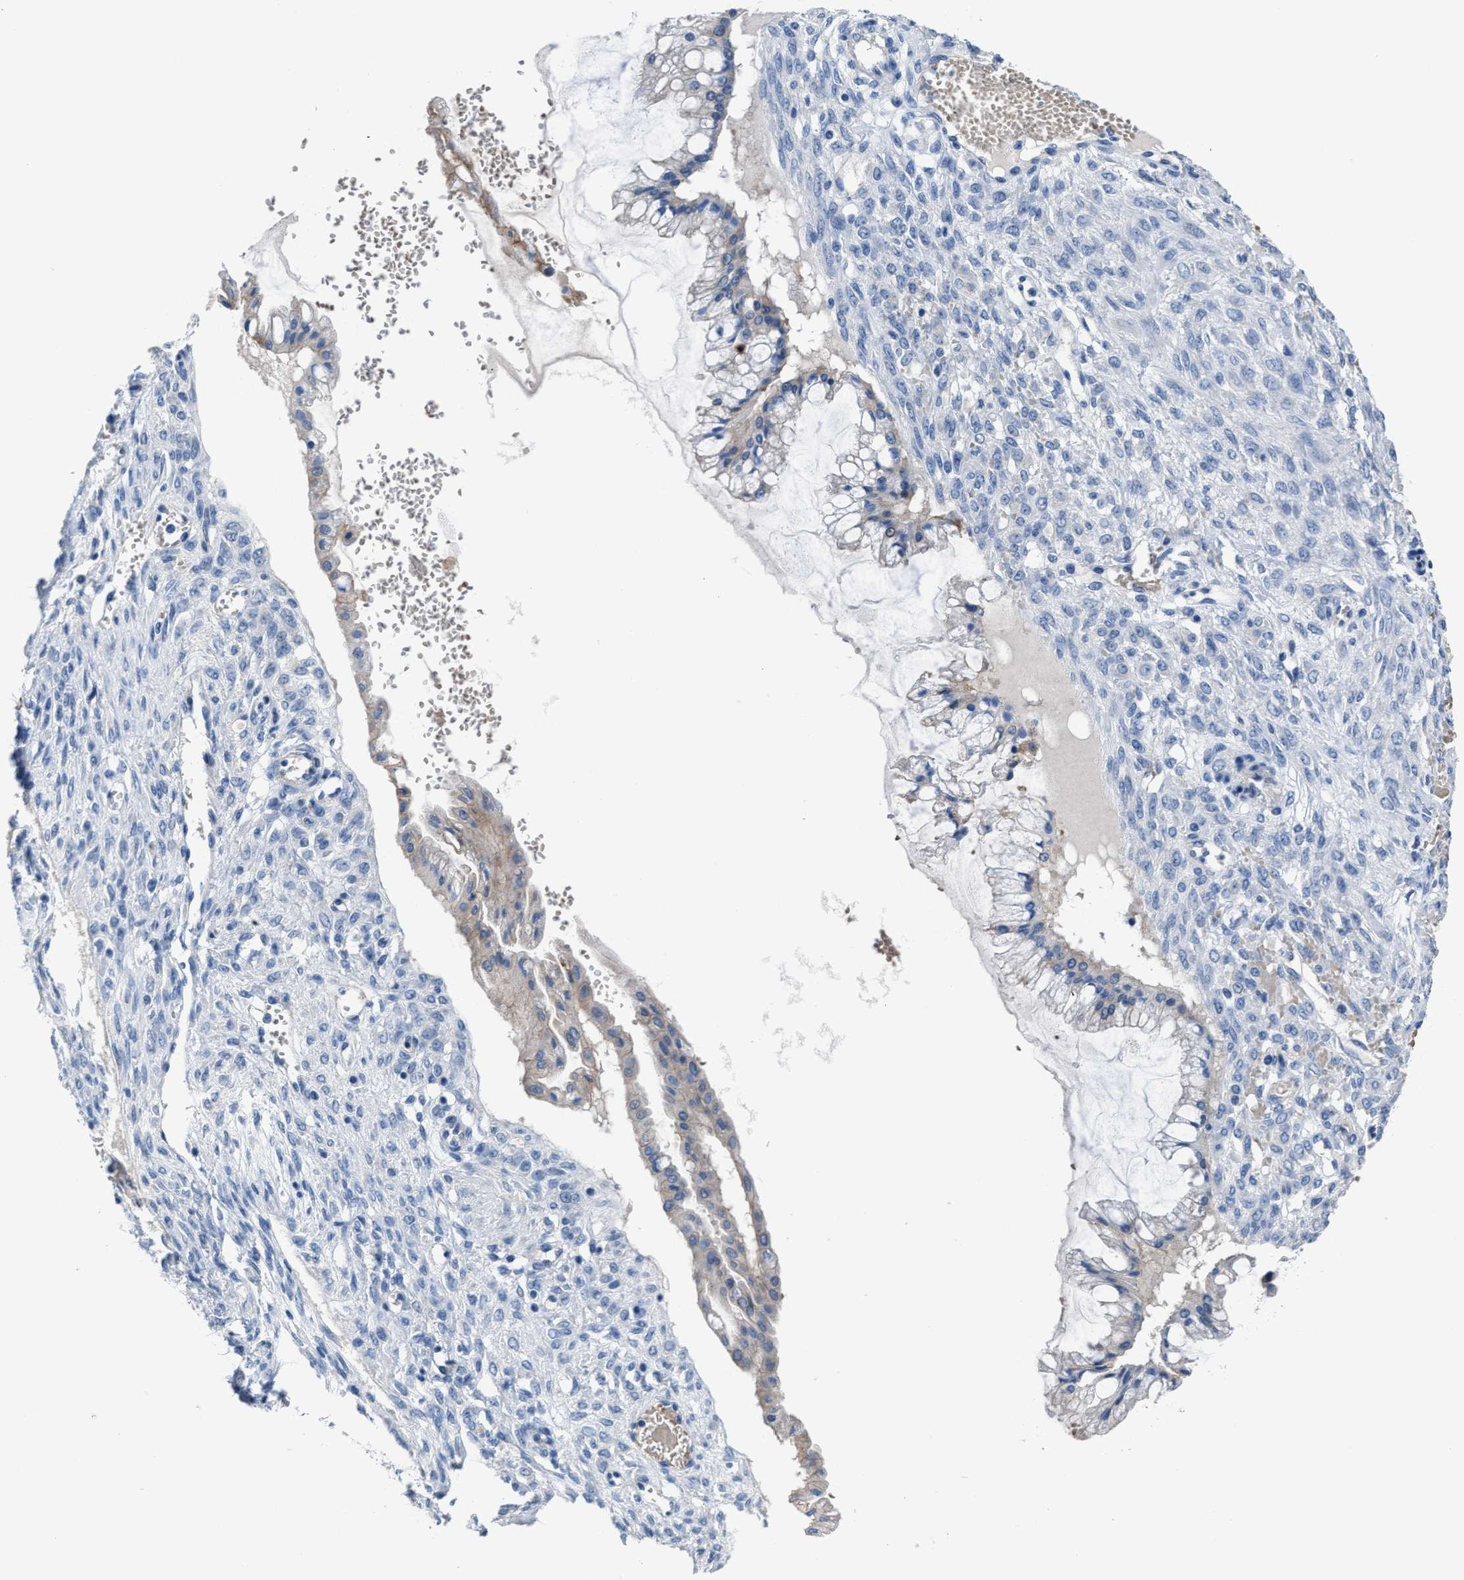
{"staining": {"intensity": "weak", "quantity": "<25%", "location": "cytoplasmic/membranous"}, "tissue": "ovarian cancer", "cell_type": "Tumor cells", "image_type": "cancer", "snomed": [{"axis": "morphology", "description": "Cystadenocarcinoma, mucinous, NOS"}, {"axis": "topography", "description": "Ovary"}], "caption": "A micrograph of ovarian mucinous cystadenocarcinoma stained for a protein demonstrates no brown staining in tumor cells. (DAB immunohistochemistry (IHC) visualized using brightfield microscopy, high magnification).", "gene": "GHITM", "patient": {"sex": "female", "age": 73}}